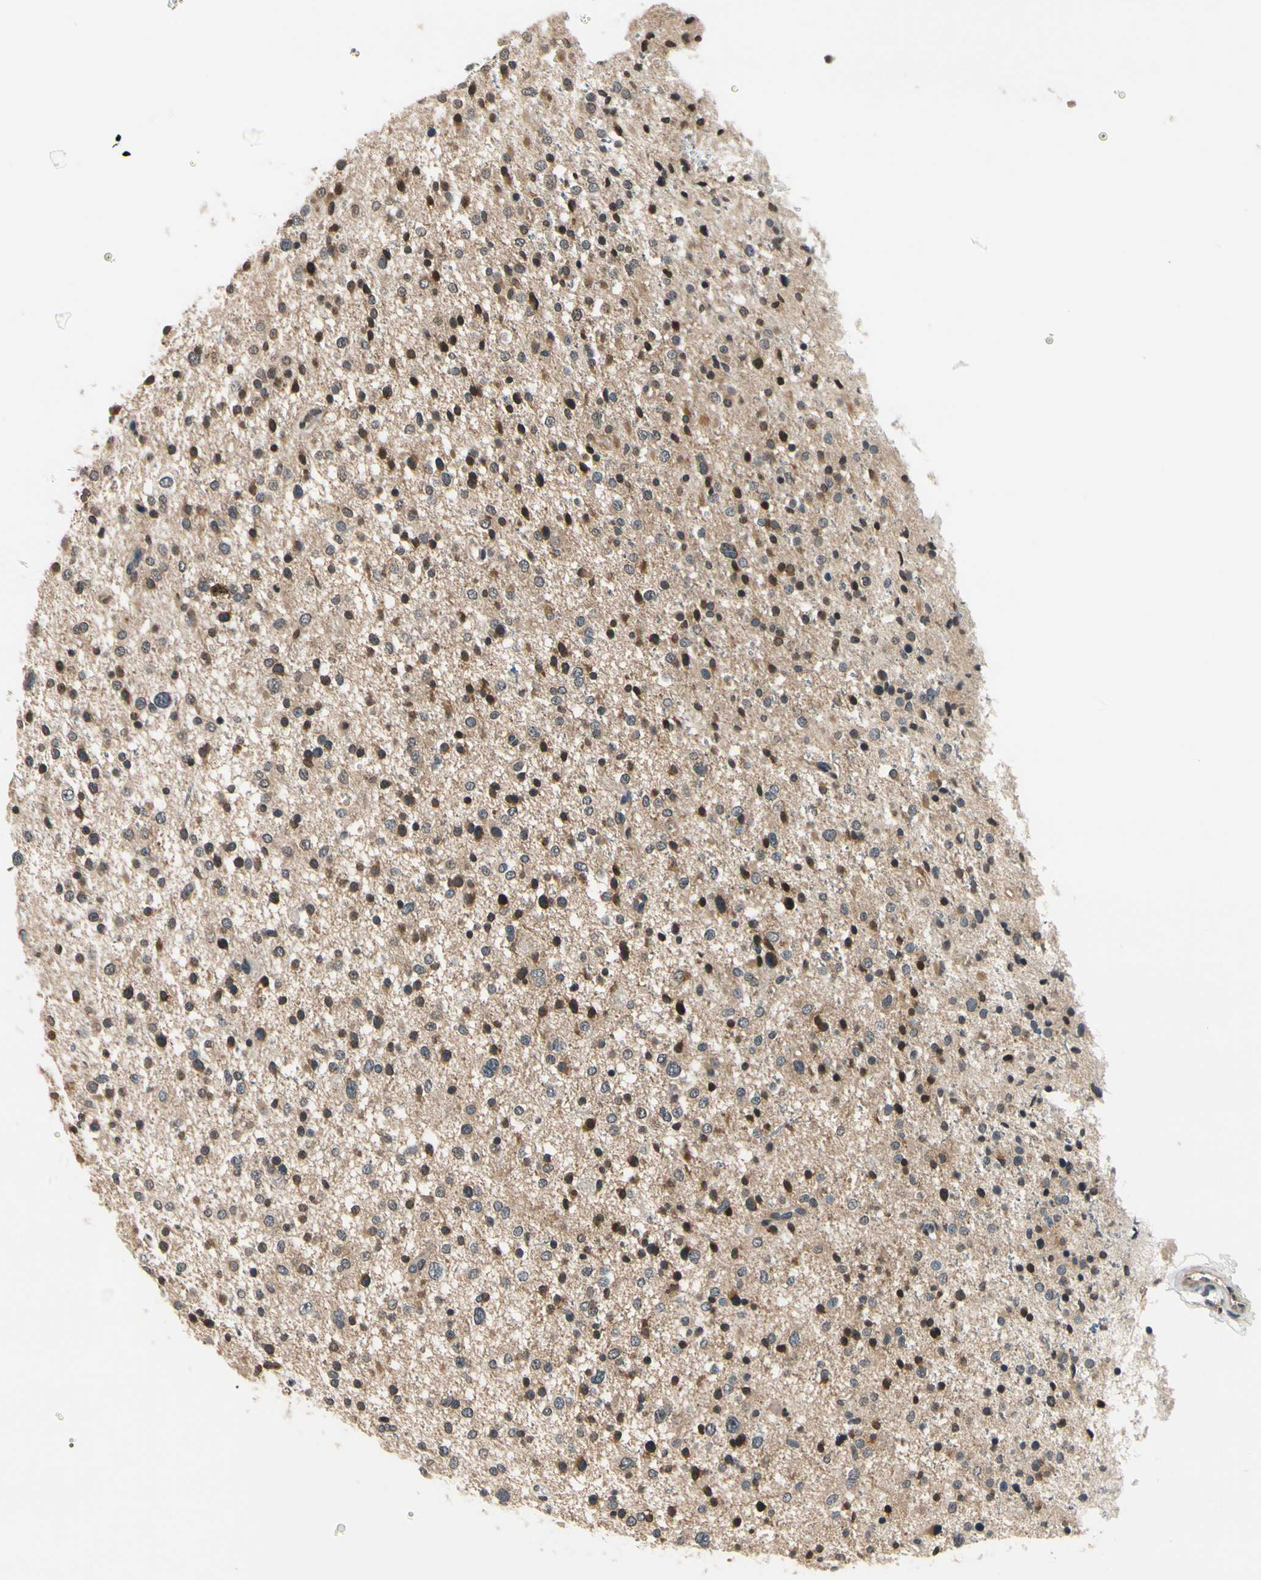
{"staining": {"intensity": "moderate", "quantity": "25%-75%", "location": "cytoplasmic/membranous,nuclear"}, "tissue": "glioma", "cell_type": "Tumor cells", "image_type": "cancer", "snomed": [{"axis": "morphology", "description": "Glioma, malignant, Low grade"}, {"axis": "topography", "description": "Brain"}], "caption": "Moderate cytoplasmic/membranous and nuclear positivity for a protein is present in approximately 25%-75% of tumor cells of malignant low-grade glioma using IHC.", "gene": "GCLC", "patient": {"sex": "female", "age": 37}}